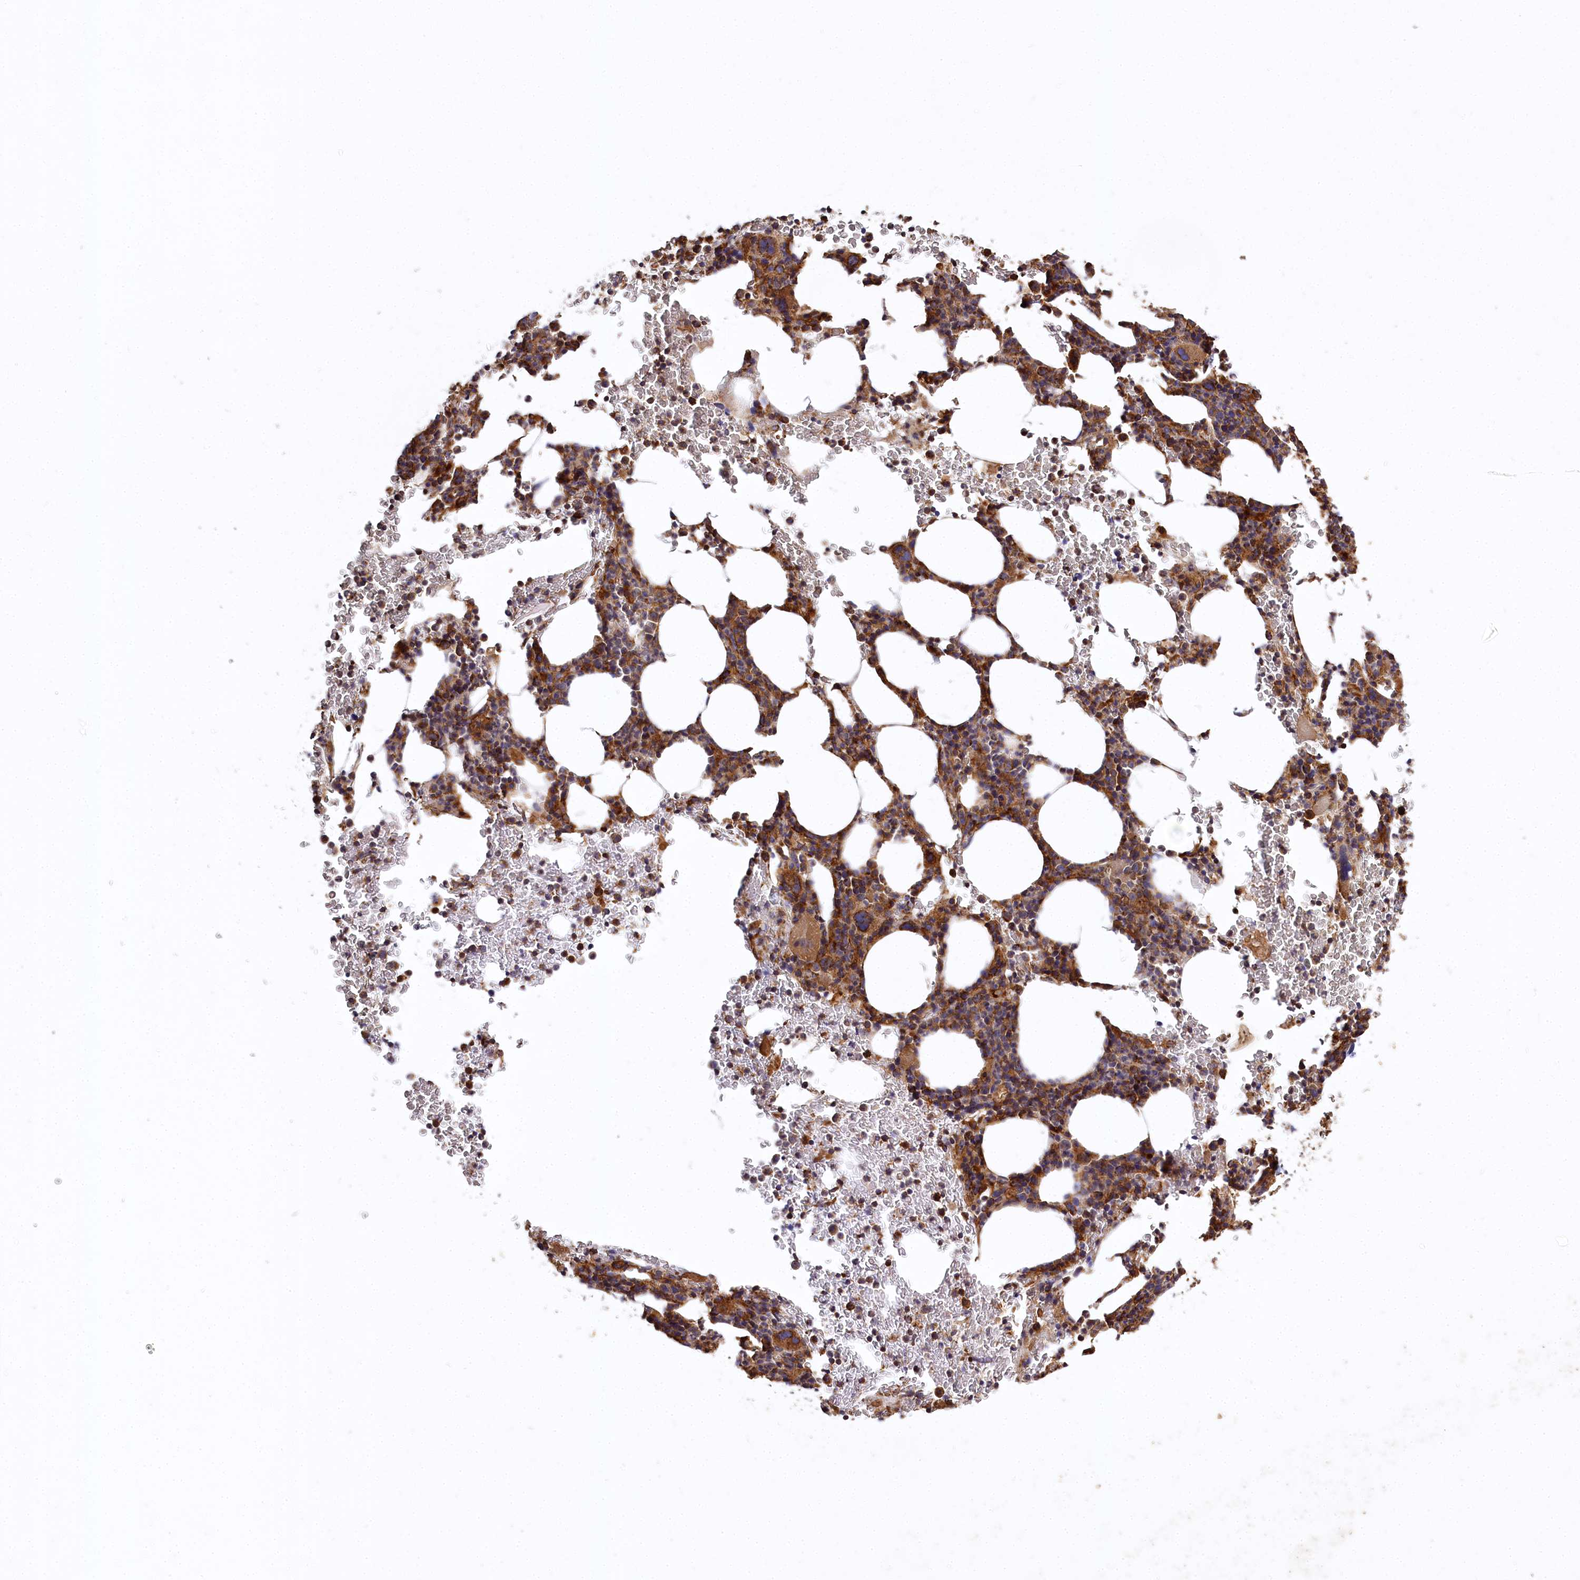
{"staining": {"intensity": "strong", "quantity": ">75%", "location": "cytoplasmic/membranous"}, "tissue": "bone marrow", "cell_type": "Hematopoietic cells", "image_type": "normal", "snomed": [{"axis": "morphology", "description": "Normal tissue, NOS"}, {"axis": "topography", "description": "Bone marrow"}], "caption": "The histopathology image shows immunohistochemical staining of benign bone marrow. There is strong cytoplasmic/membranous positivity is identified in about >75% of hematopoietic cells. Using DAB (brown) and hematoxylin (blue) stains, captured at high magnification using brightfield microscopy.", "gene": "CARD19", "patient": {"sex": "male", "age": 79}}